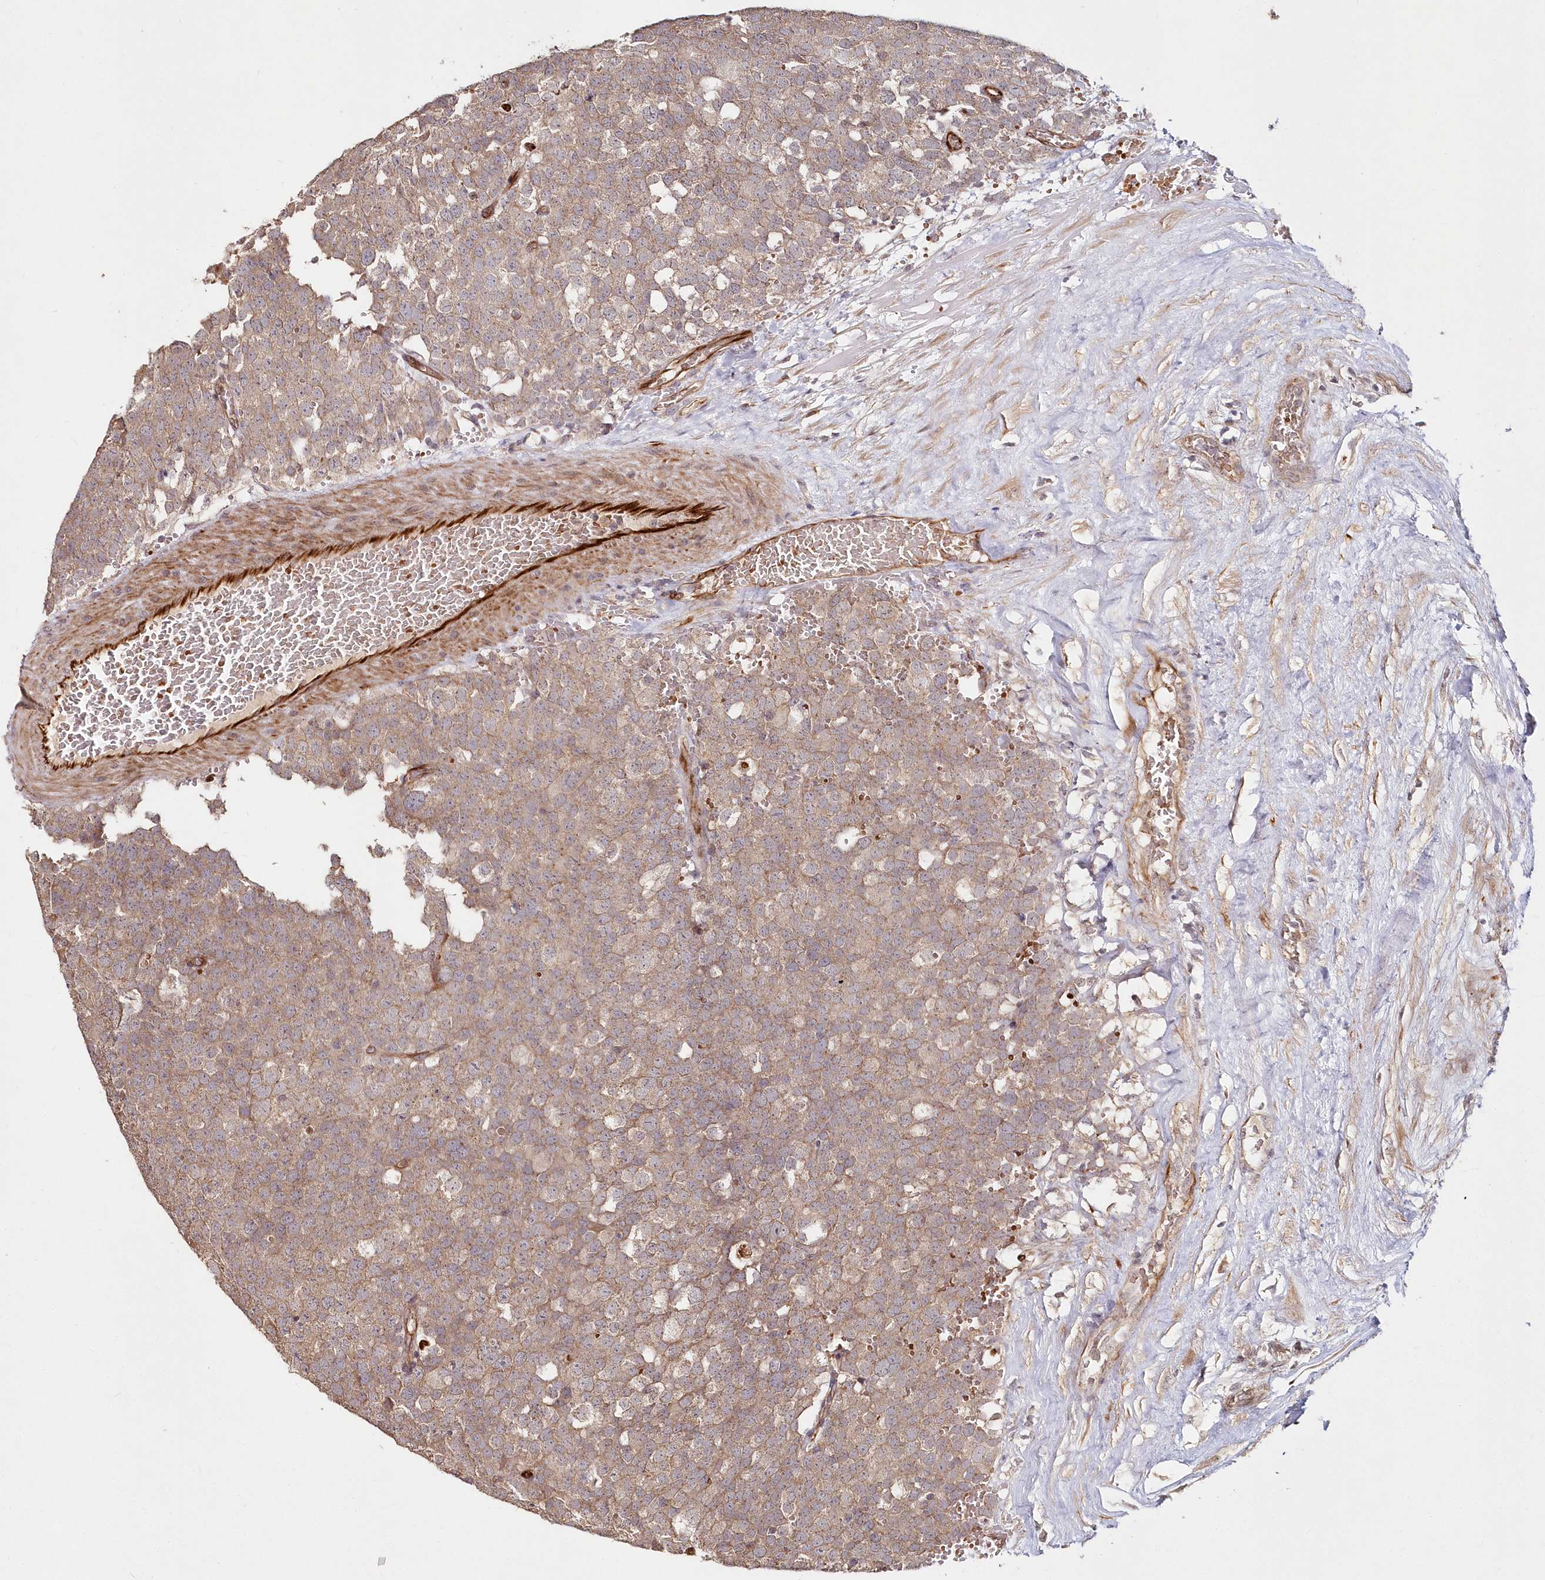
{"staining": {"intensity": "moderate", "quantity": ">75%", "location": "cytoplasmic/membranous"}, "tissue": "testis cancer", "cell_type": "Tumor cells", "image_type": "cancer", "snomed": [{"axis": "morphology", "description": "Seminoma, NOS"}, {"axis": "topography", "description": "Testis"}], "caption": "Immunohistochemical staining of human testis cancer (seminoma) demonstrates moderate cytoplasmic/membranous protein staining in about >75% of tumor cells.", "gene": "HYCC2", "patient": {"sex": "male", "age": 71}}